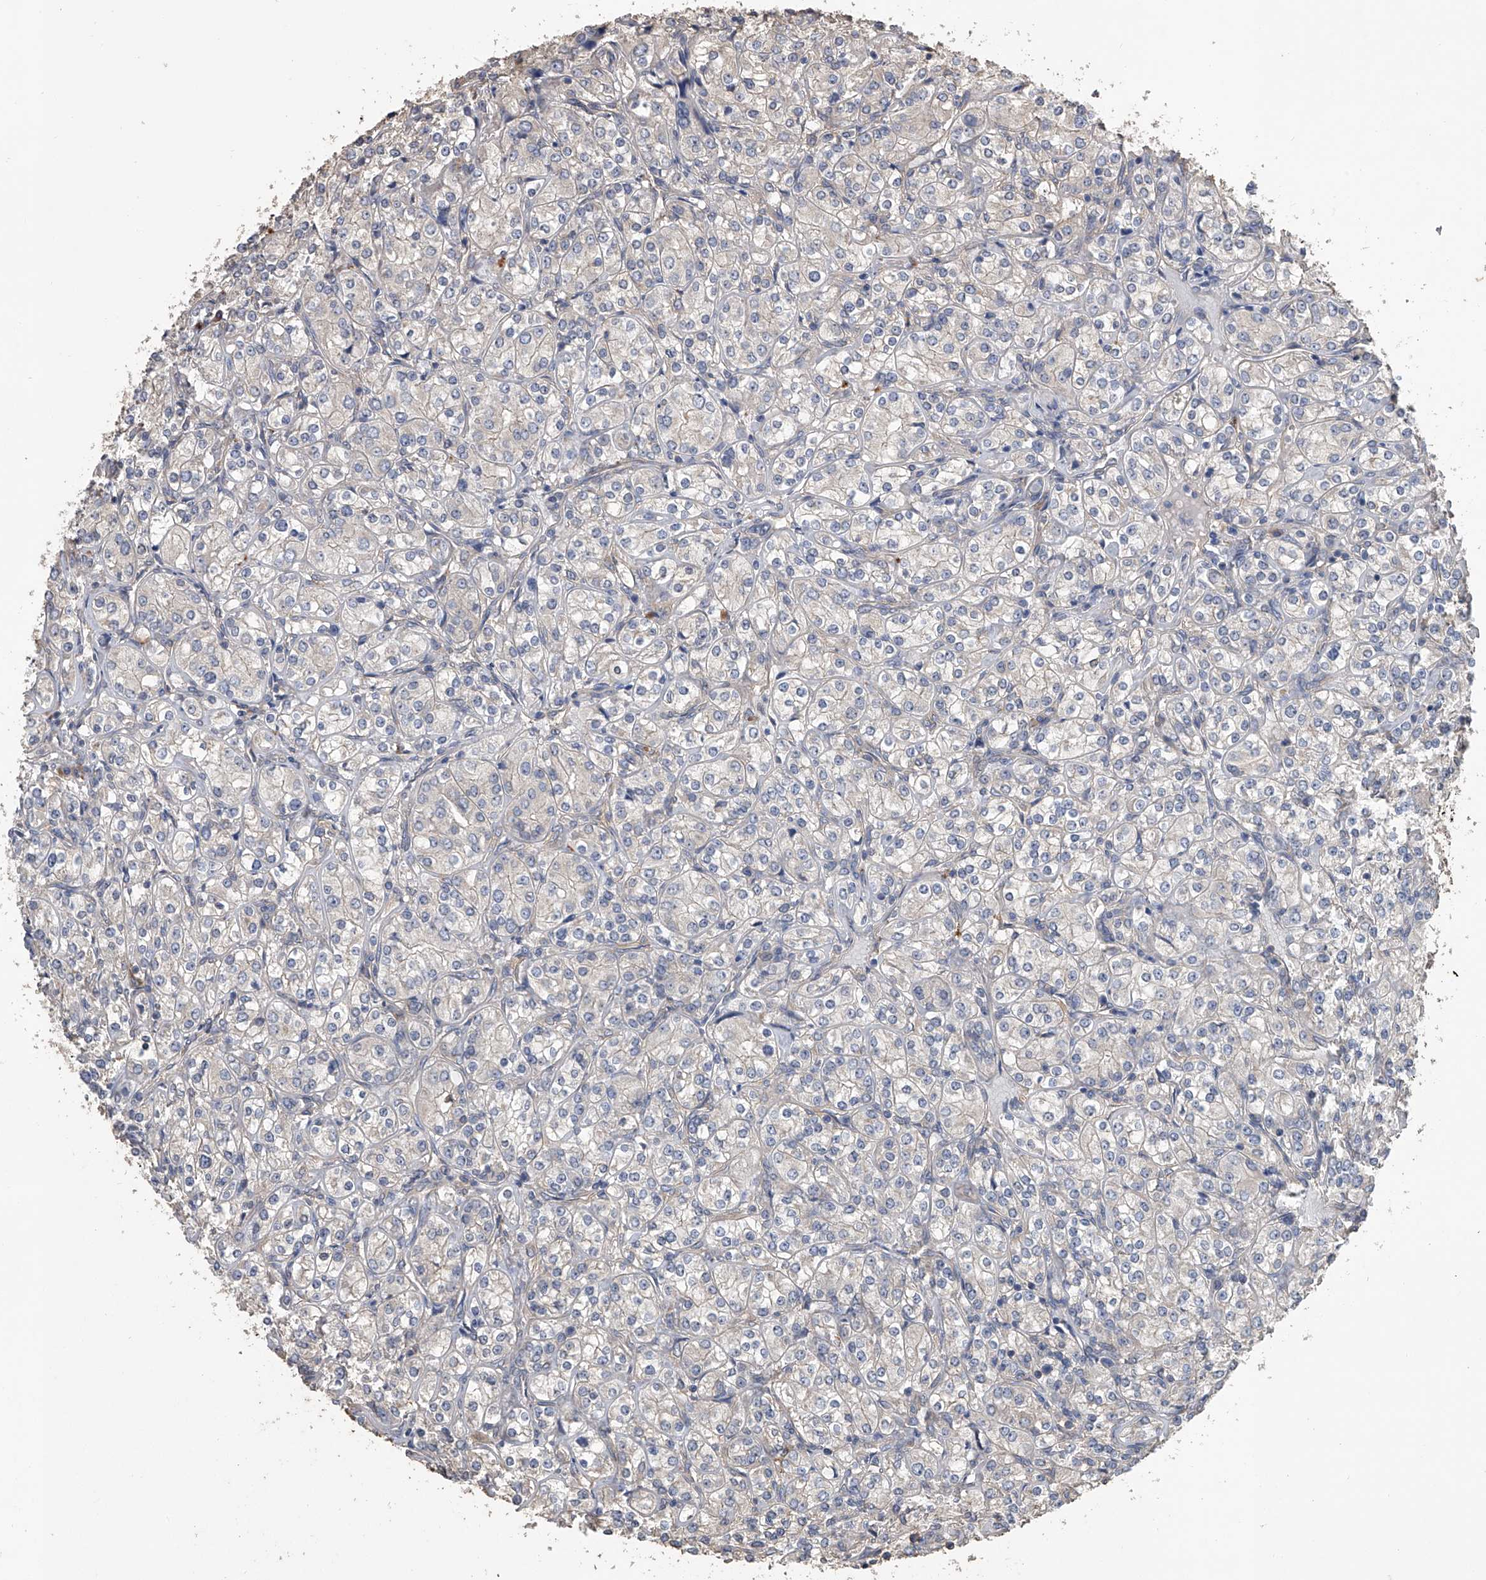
{"staining": {"intensity": "negative", "quantity": "none", "location": "none"}, "tissue": "renal cancer", "cell_type": "Tumor cells", "image_type": "cancer", "snomed": [{"axis": "morphology", "description": "Adenocarcinoma, NOS"}, {"axis": "topography", "description": "Kidney"}], "caption": "The image shows no staining of tumor cells in renal cancer. (DAB (3,3'-diaminobenzidine) immunohistochemistry with hematoxylin counter stain).", "gene": "ZNF343", "patient": {"sex": "male", "age": 77}}